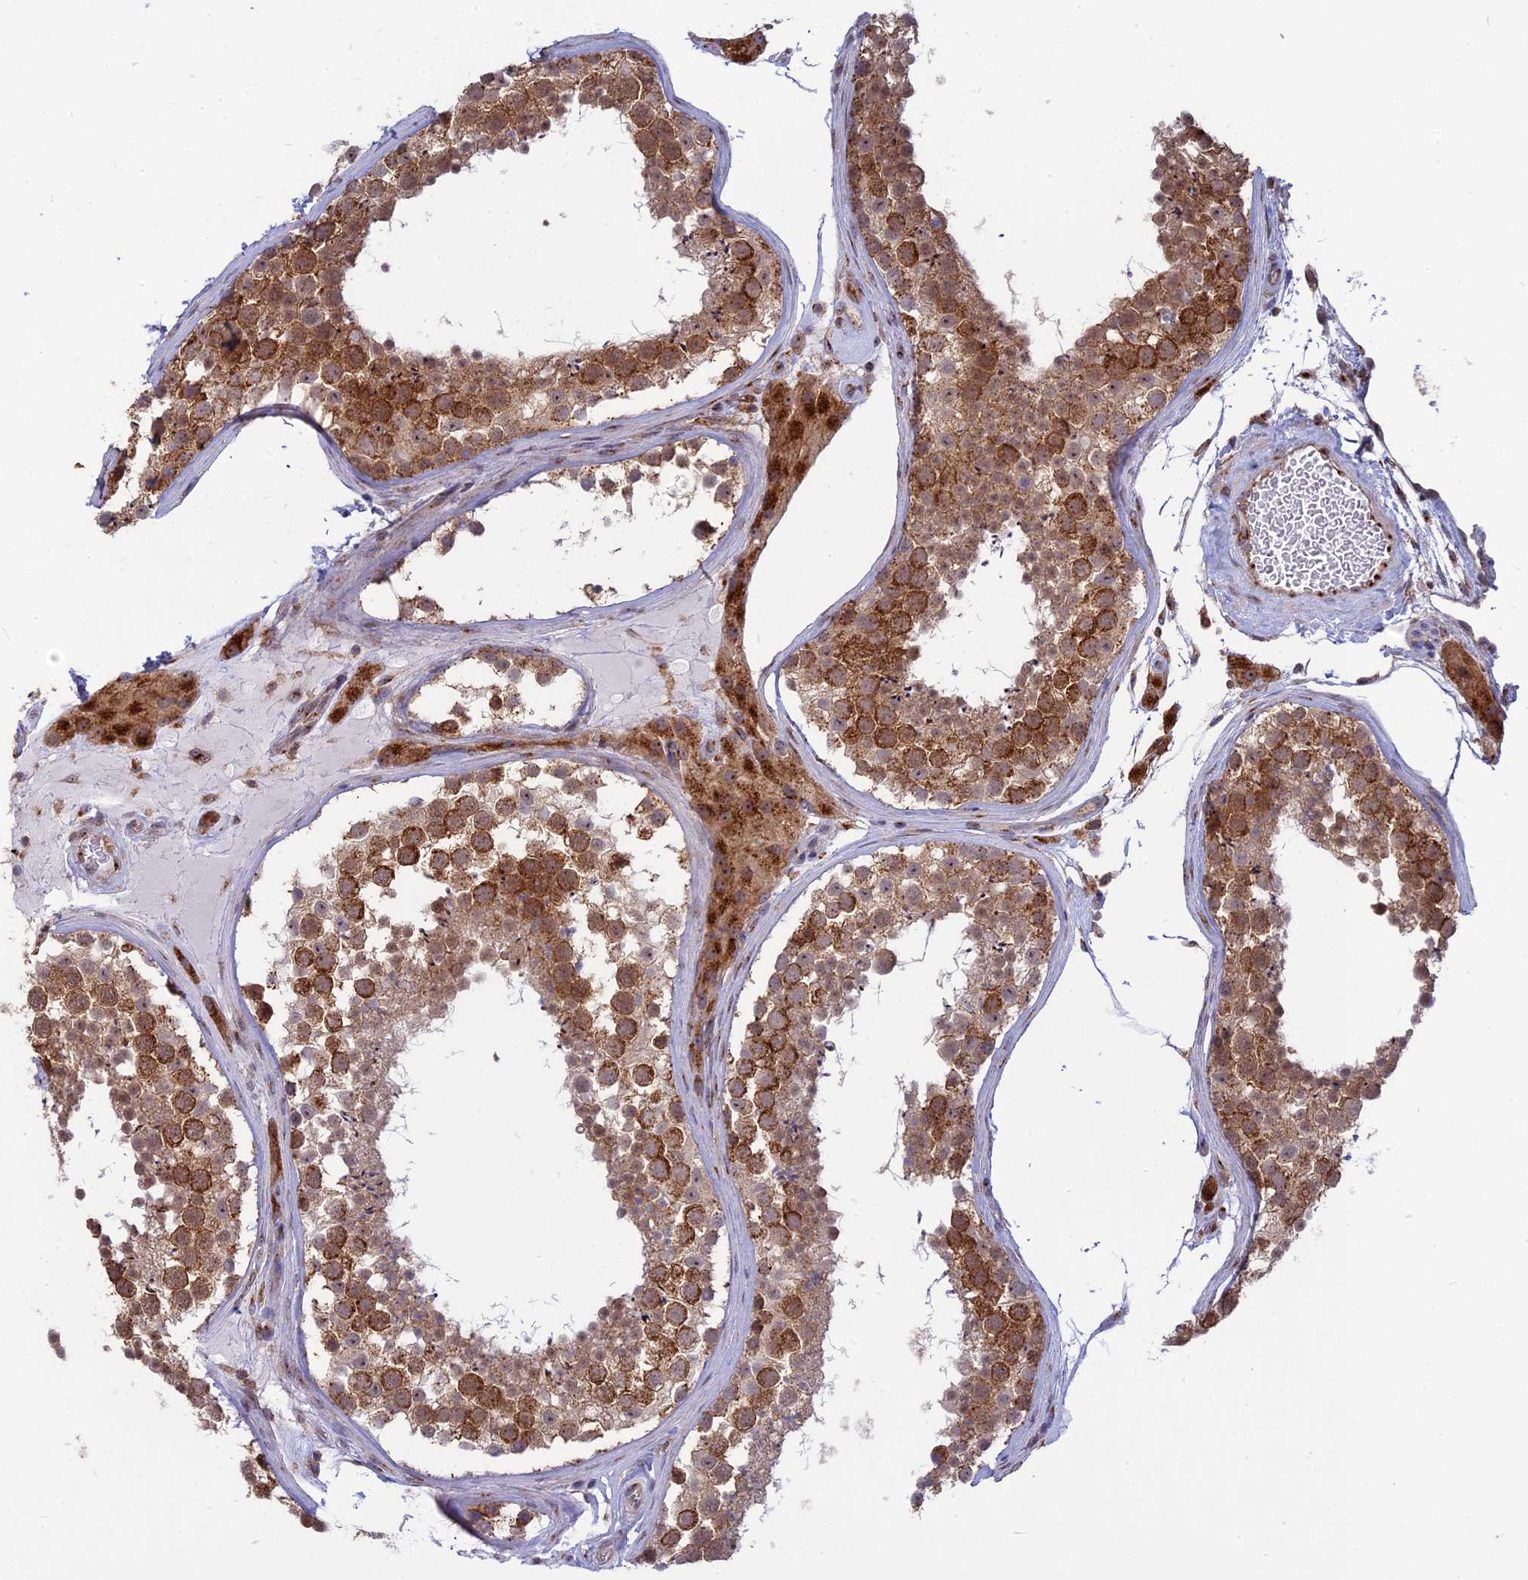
{"staining": {"intensity": "strong", "quantity": "25%-75%", "location": "cytoplasmic/membranous"}, "tissue": "testis", "cell_type": "Cells in seminiferous ducts", "image_type": "normal", "snomed": [{"axis": "morphology", "description": "Normal tissue, NOS"}, {"axis": "topography", "description": "Testis"}], "caption": "This image exhibits IHC staining of benign testis, with high strong cytoplasmic/membranous positivity in about 25%-75% of cells in seminiferous ducts.", "gene": "CLINT1", "patient": {"sex": "male", "age": 46}}